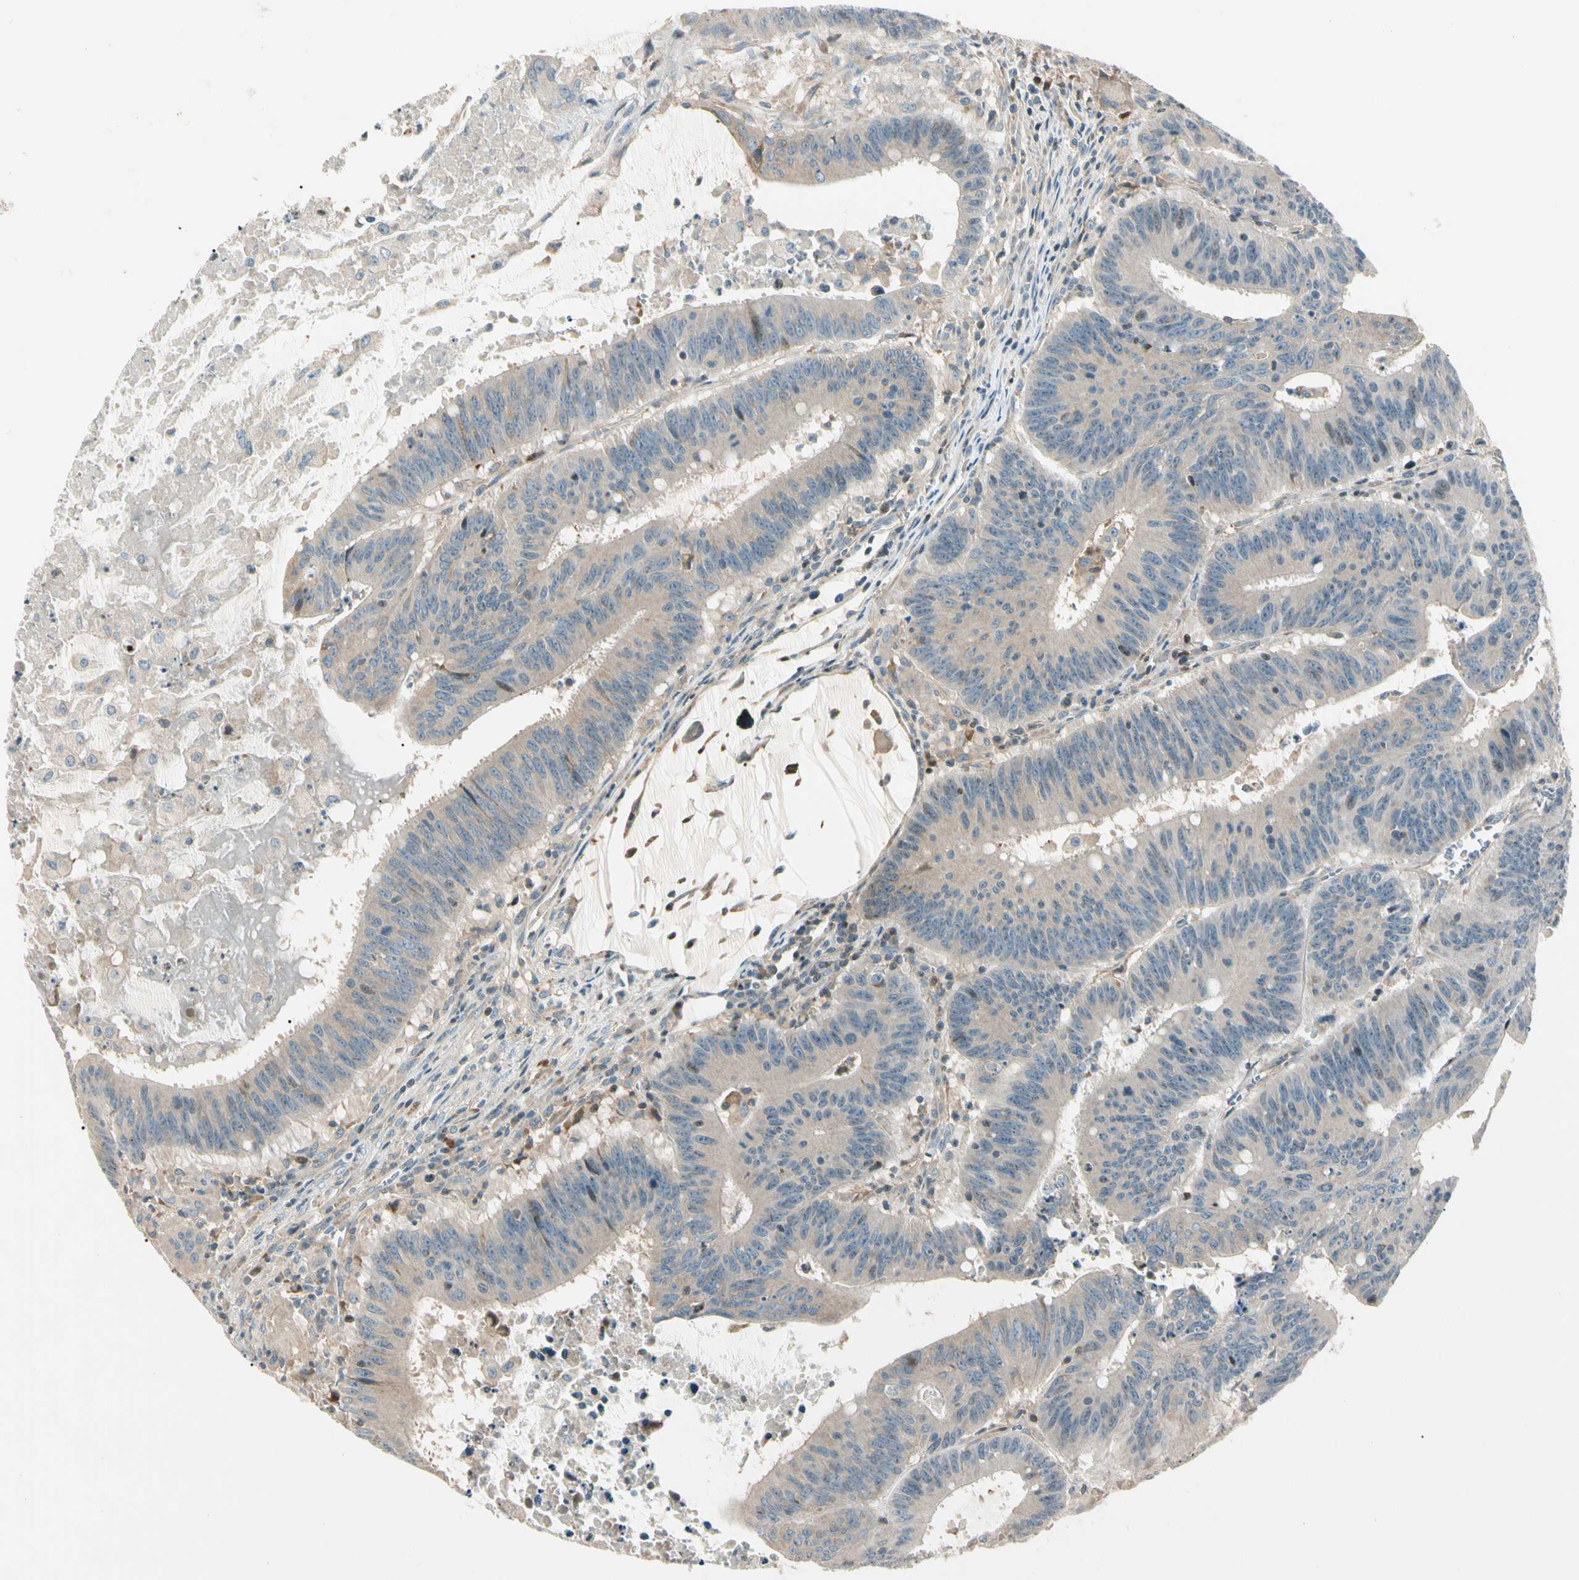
{"staining": {"intensity": "weak", "quantity": ">75%", "location": "cytoplasmic/membranous"}, "tissue": "colorectal cancer", "cell_type": "Tumor cells", "image_type": "cancer", "snomed": [{"axis": "morphology", "description": "Adenocarcinoma, NOS"}, {"axis": "topography", "description": "Colon"}], "caption": "Immunohistochemical staining of colorectal adenocarcinoma demonstrates low levels of weak cytoplasmic/membranous protein expression in approximately >75% of tumor cells.", "gene": "CDH6", "patient": {"sex": "male", "age": 45}}